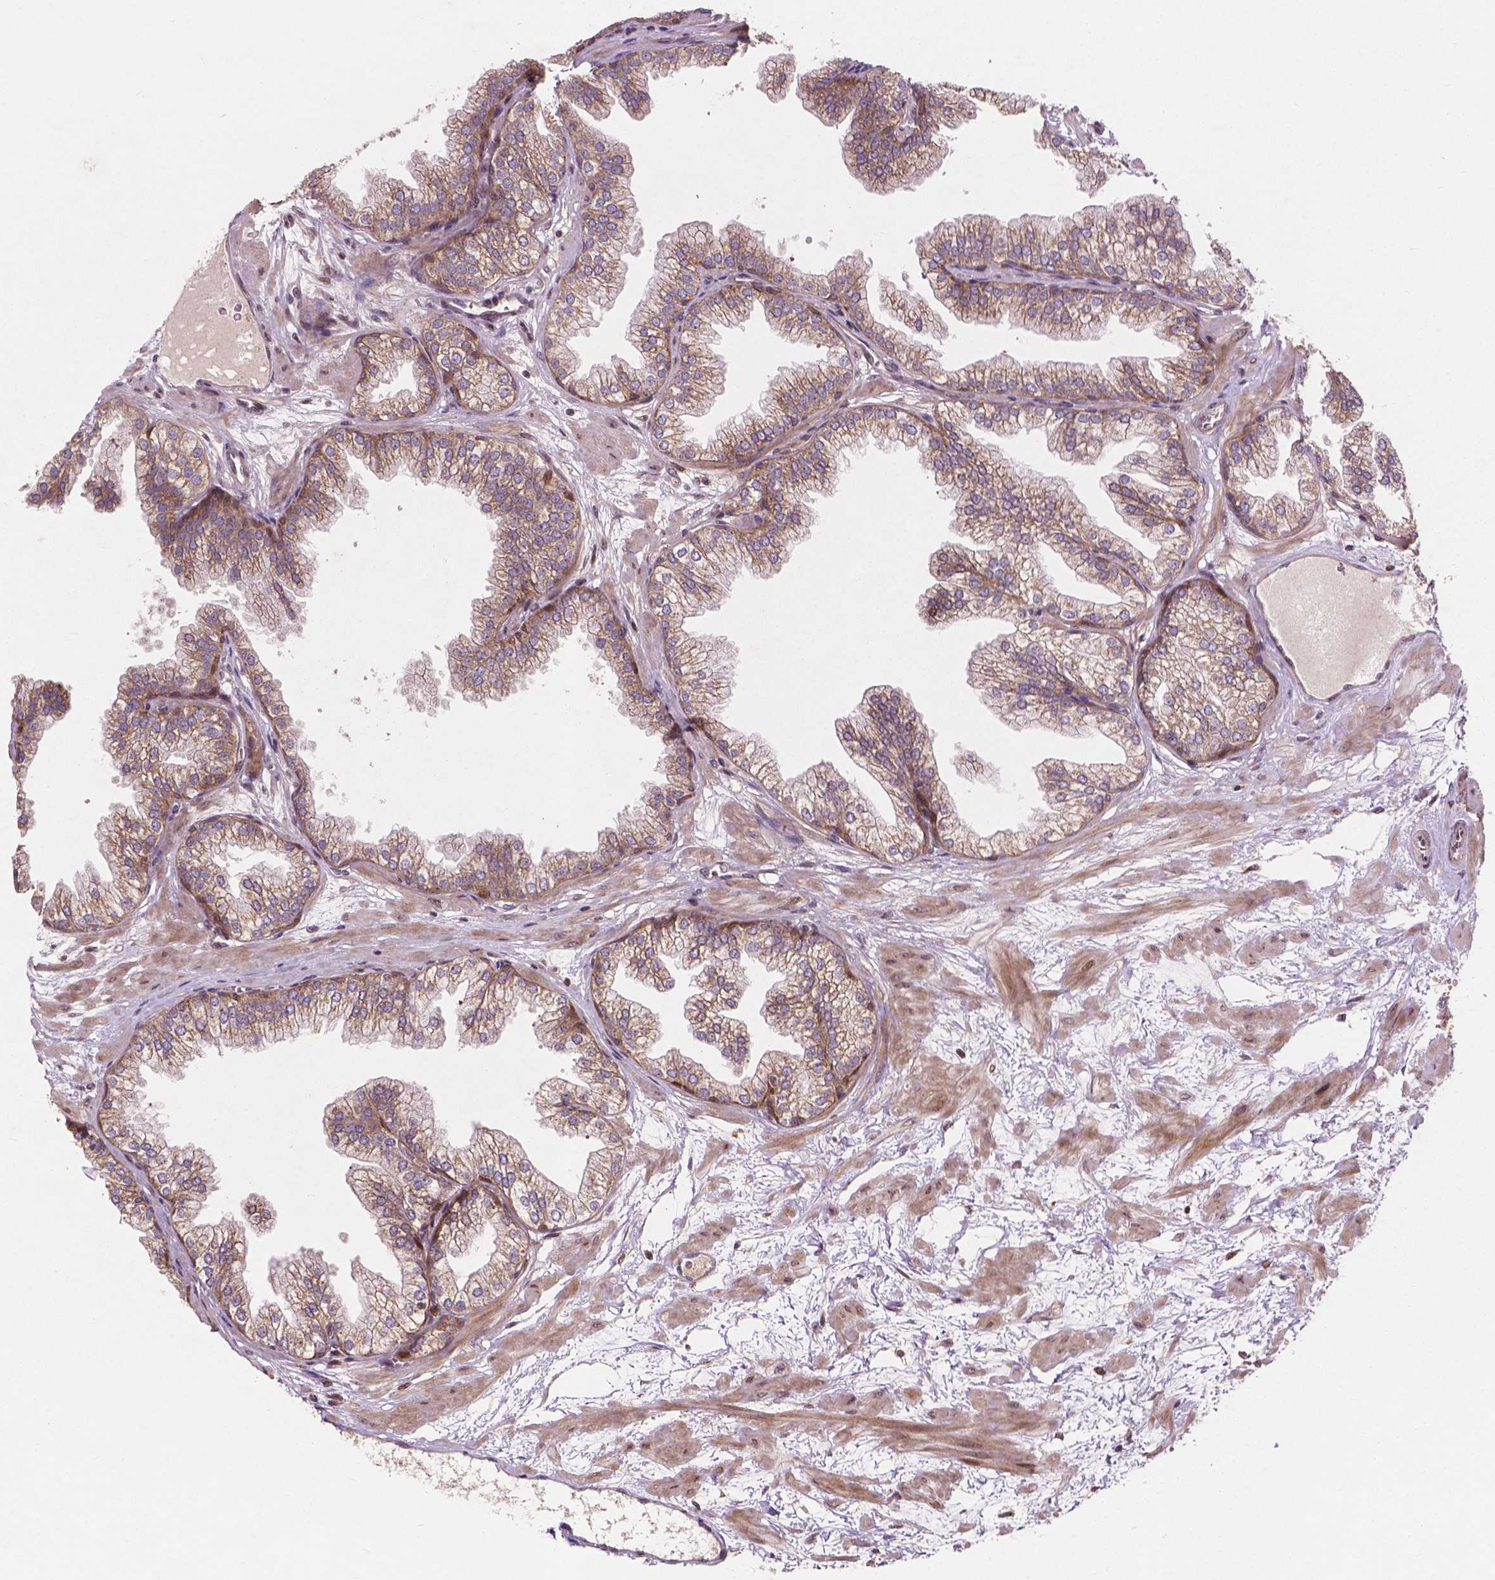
{"staining": {"intensity": "moderate", "quantity": "25%-75%", "location": "cytoplasmic/membranous"}, "tissue": "prostate", "cell_type": "Glandular cells", "image_type": "normal", "snomed": [{"axis": "morphology", "description": "Normal tissue, NOS"}, {"axis": "topography", "description": "Prostate"}], "caption": "Immunohistochemistry (IHC) image of benign prostate: prostate stained using IHC demonstrates medium levels of moderate protein expression localized specifically in the cytoplasmic/membranous of glandular cells, appearing as a cytoplasmic/membranous brown color.", "gene": "B3GALNT2", "patient": {"sex": "male", "age": 37}}